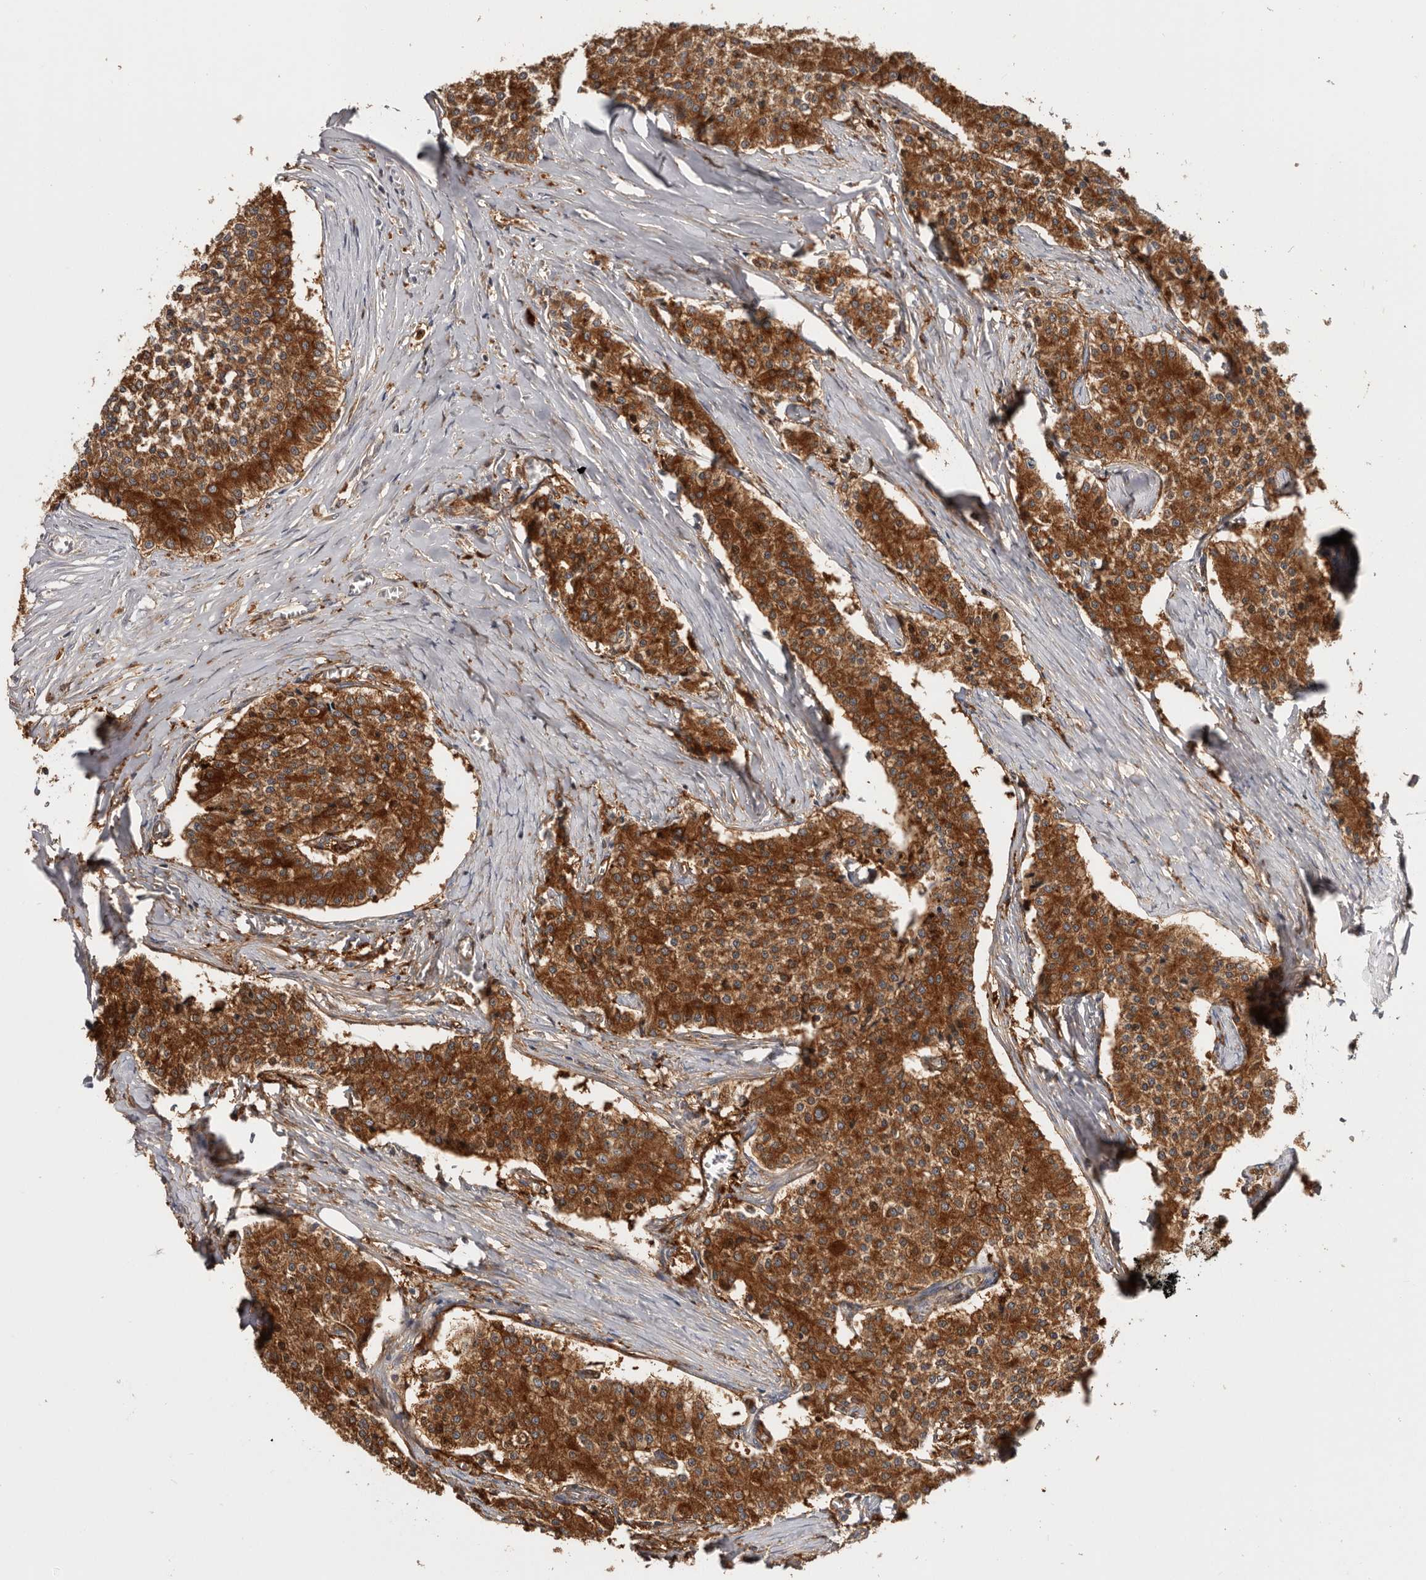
{"staining": {"intensity": "strong", "quantity": ">75%", "location": "cytoplasmic/membranous"}, "tissue": "carcinoid", "cell_type": "Tumor cells", "image_type": "cancer", "snomed": [{"axis": "morphology", "description": "Carcinoid, malignant, NOS"}, {"axis": "topography", "description": "Colon"}], "caption": "Immunohistochemistry (IHC) (DAB) staining of human malignant carcinoid shows strong cytoplasmic/membranous protein positivity in approximately >75% of tumor cells.", "gene": "LAP3", "patient": {"sex": "female", "age": 52}}